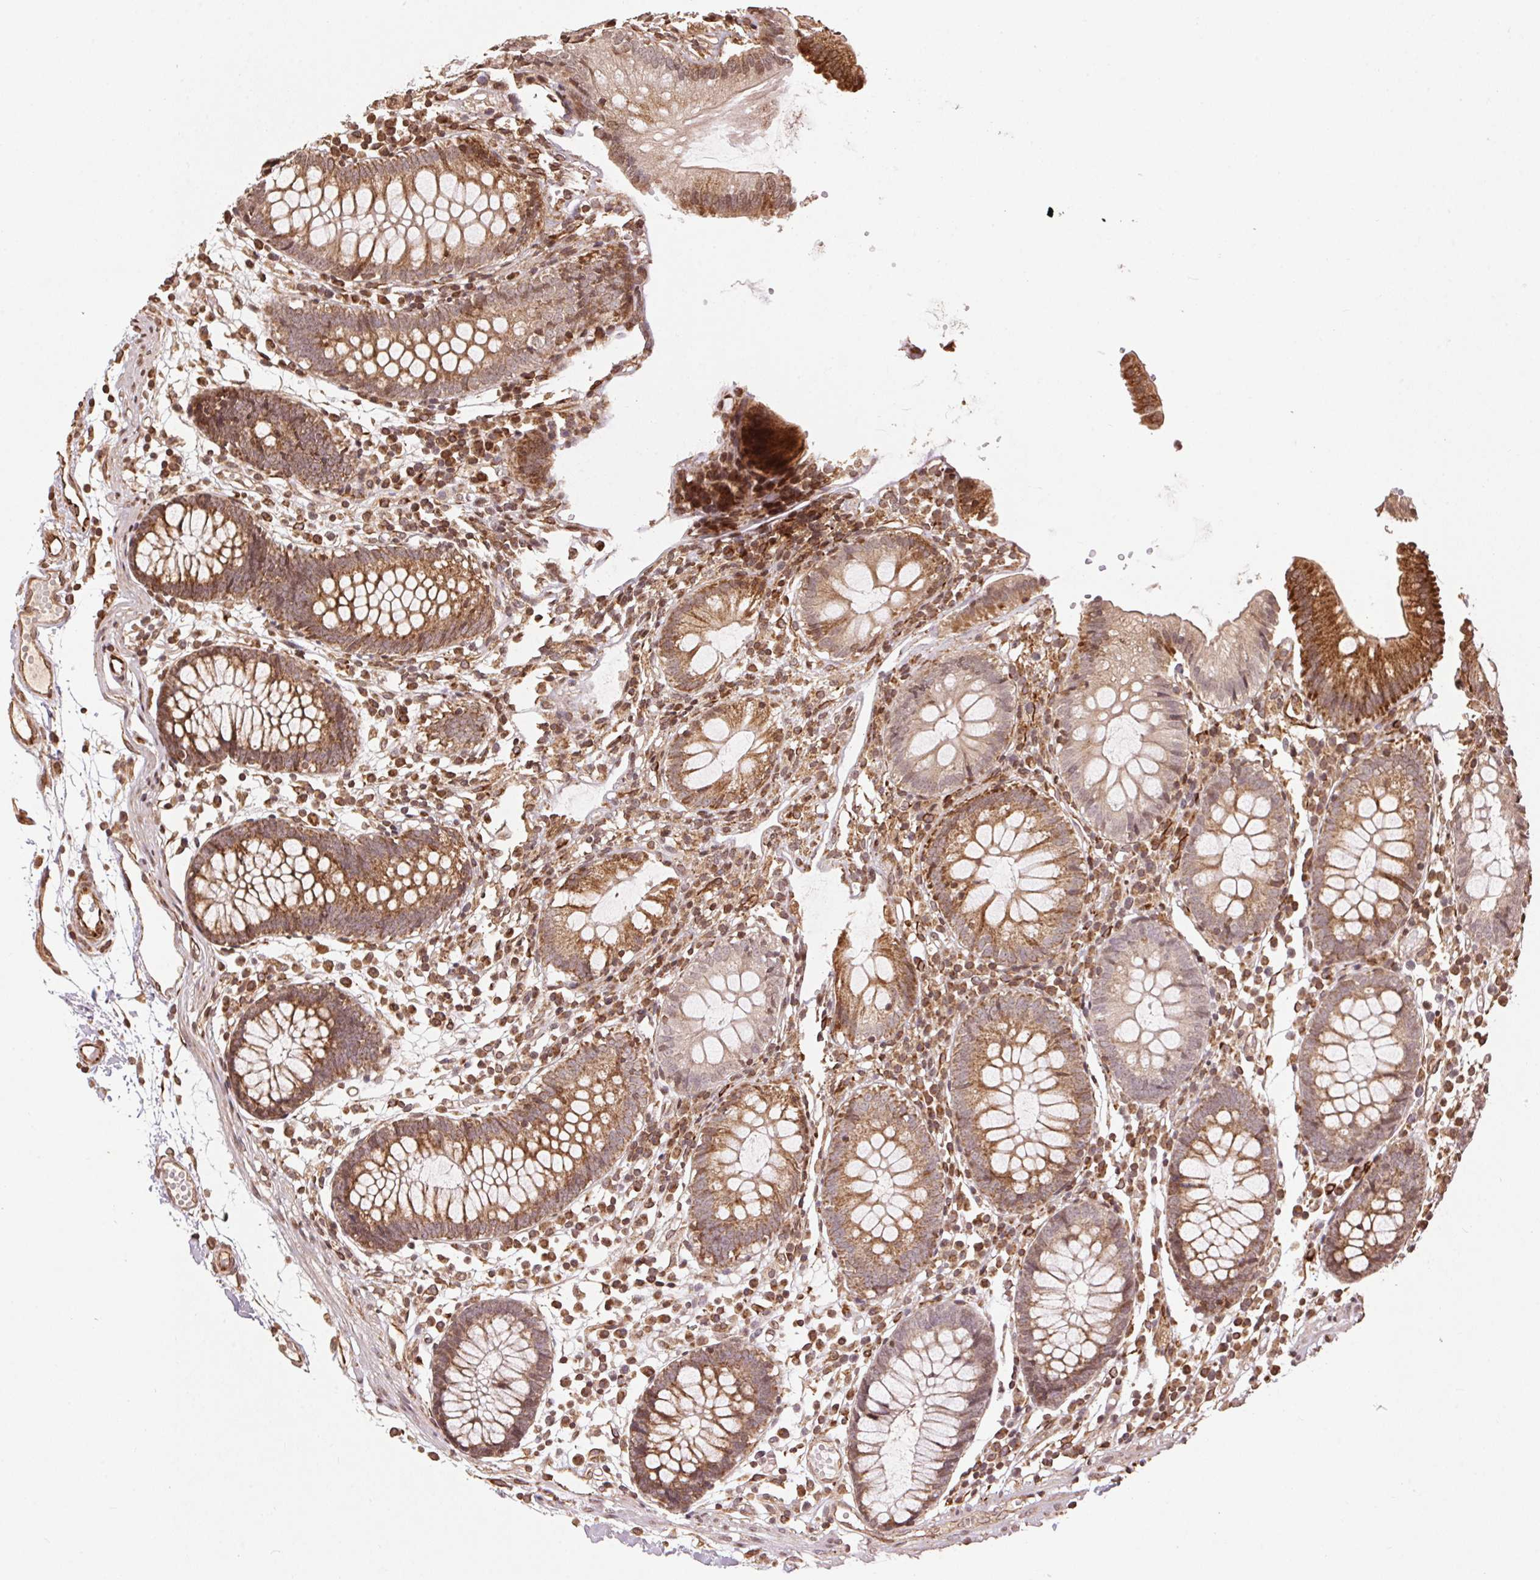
{"staining": {"intensity": "moderate", "quantity": ">75%", "location": "cytoplasmic/membranous"}, "tissue": "colon", "cell_type": "Endothelial cells", "image_type": "normal", "snomed": [{"axis": "morphology", "description": "Normal tissue, NOS"}, {"axis": "morphology", "description": "Adenocarcinoma, NOS"}, {"axis": "topography", "description": "Colon"}], "caption": "Immunohistochemistry (DAB (3,3'-diaminobenzidine)) staining of unremarkable human colon displays moderate cytoplasmic/membranous protein positivity in approximately >75% of endothelial cells. (IHC, brightfield microscopy, high magnification).", "gene": "SPRED2", "patient": {"sex": "male", "age": 83}}